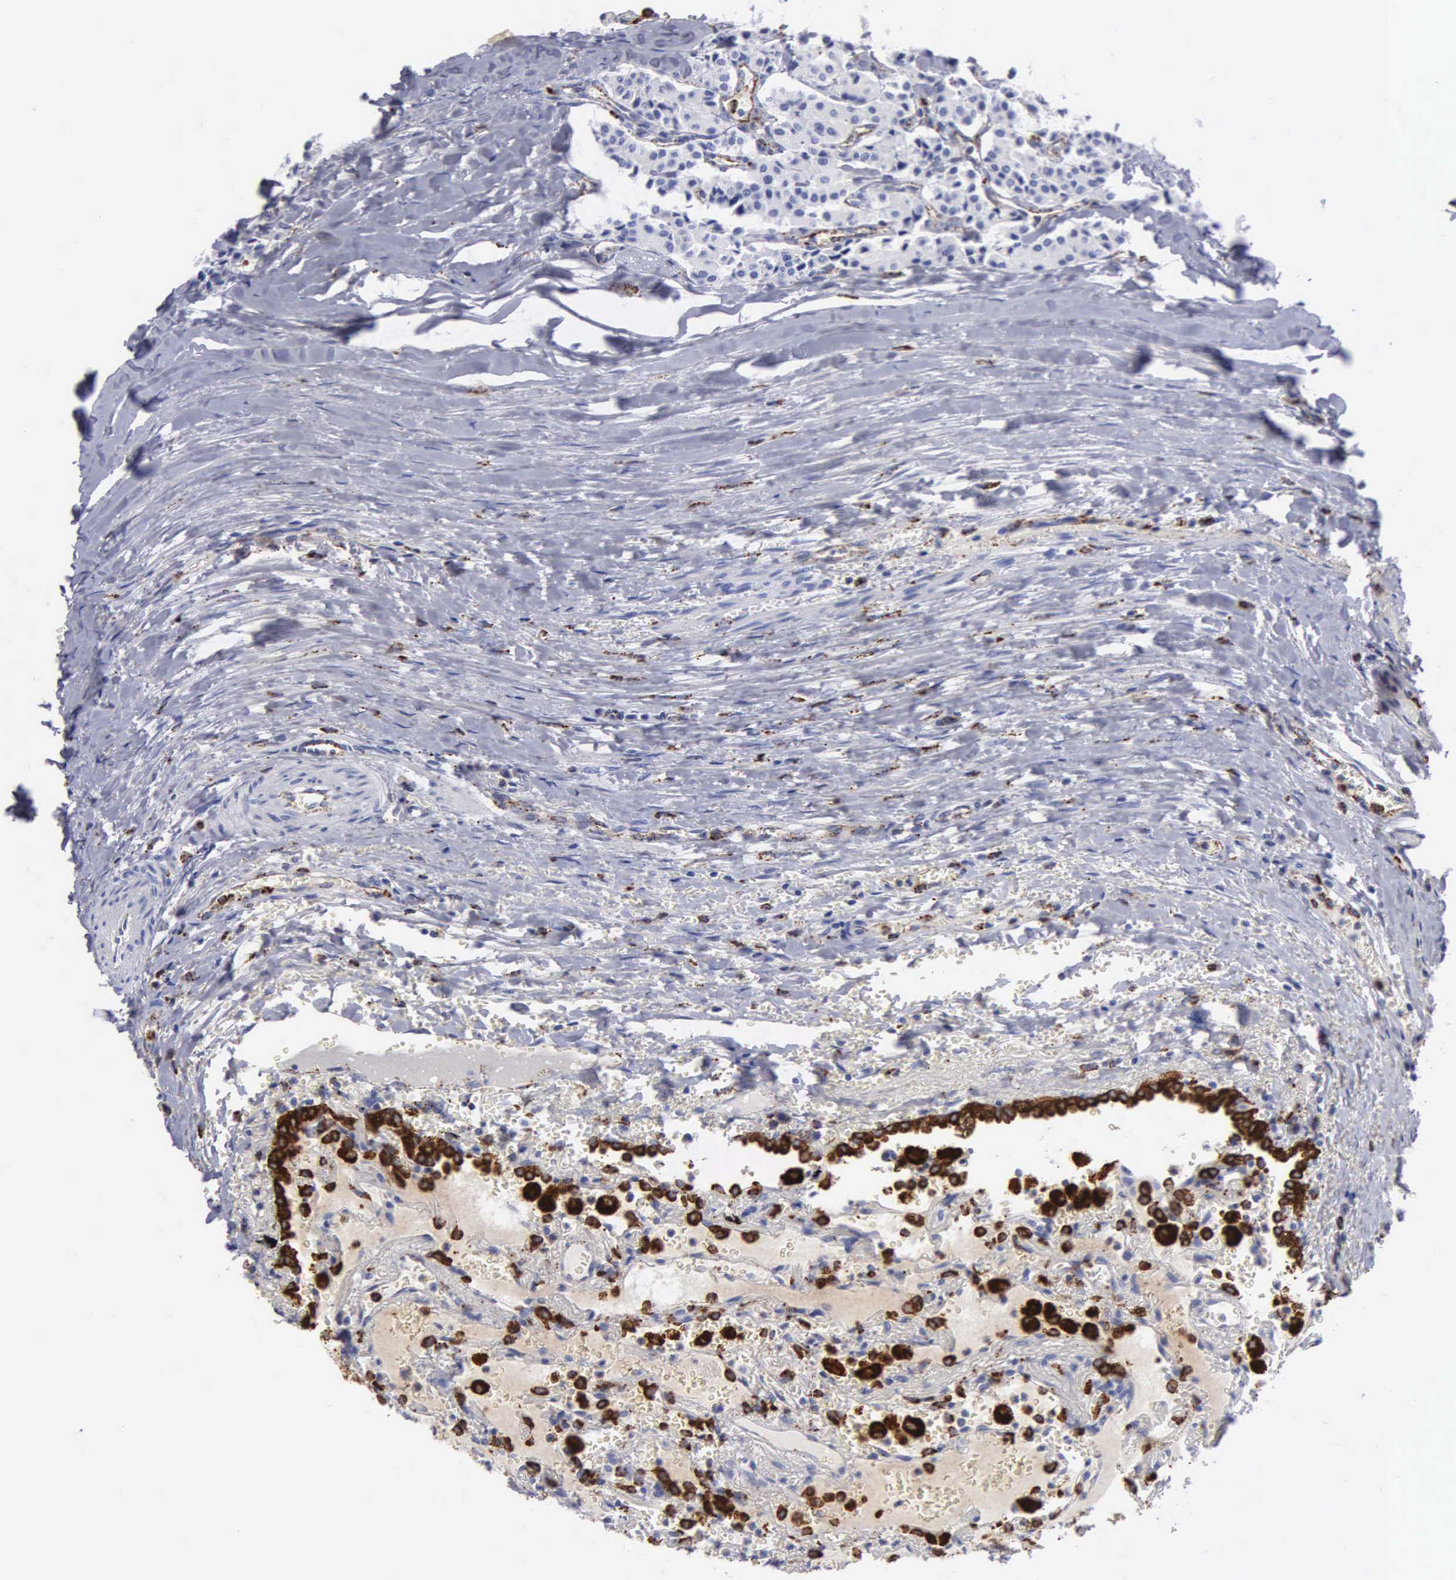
{"staining": {"intensity": "negative", "quantity": "none", "location": "none"}, "tissue": "carcinoid", "cell_type": "Tumor cells", "image_type": "cancer", "snomed": [{"axis": "morphology", "description": "Carcinoid, malignant, NOS"}, {"axis": "topography", "description": "Bronchus"}], "caption": "Immunohistochemistry image of neoplastic tissue: carcinoid (malignant) stained with DAB shows no significant protein positivity in tumor cells. (DAB (3,3'-diaminobenzidine) IHC, high magnification).", "gene": "CTSH", "patient": {"sex": "male", "age": 55}}